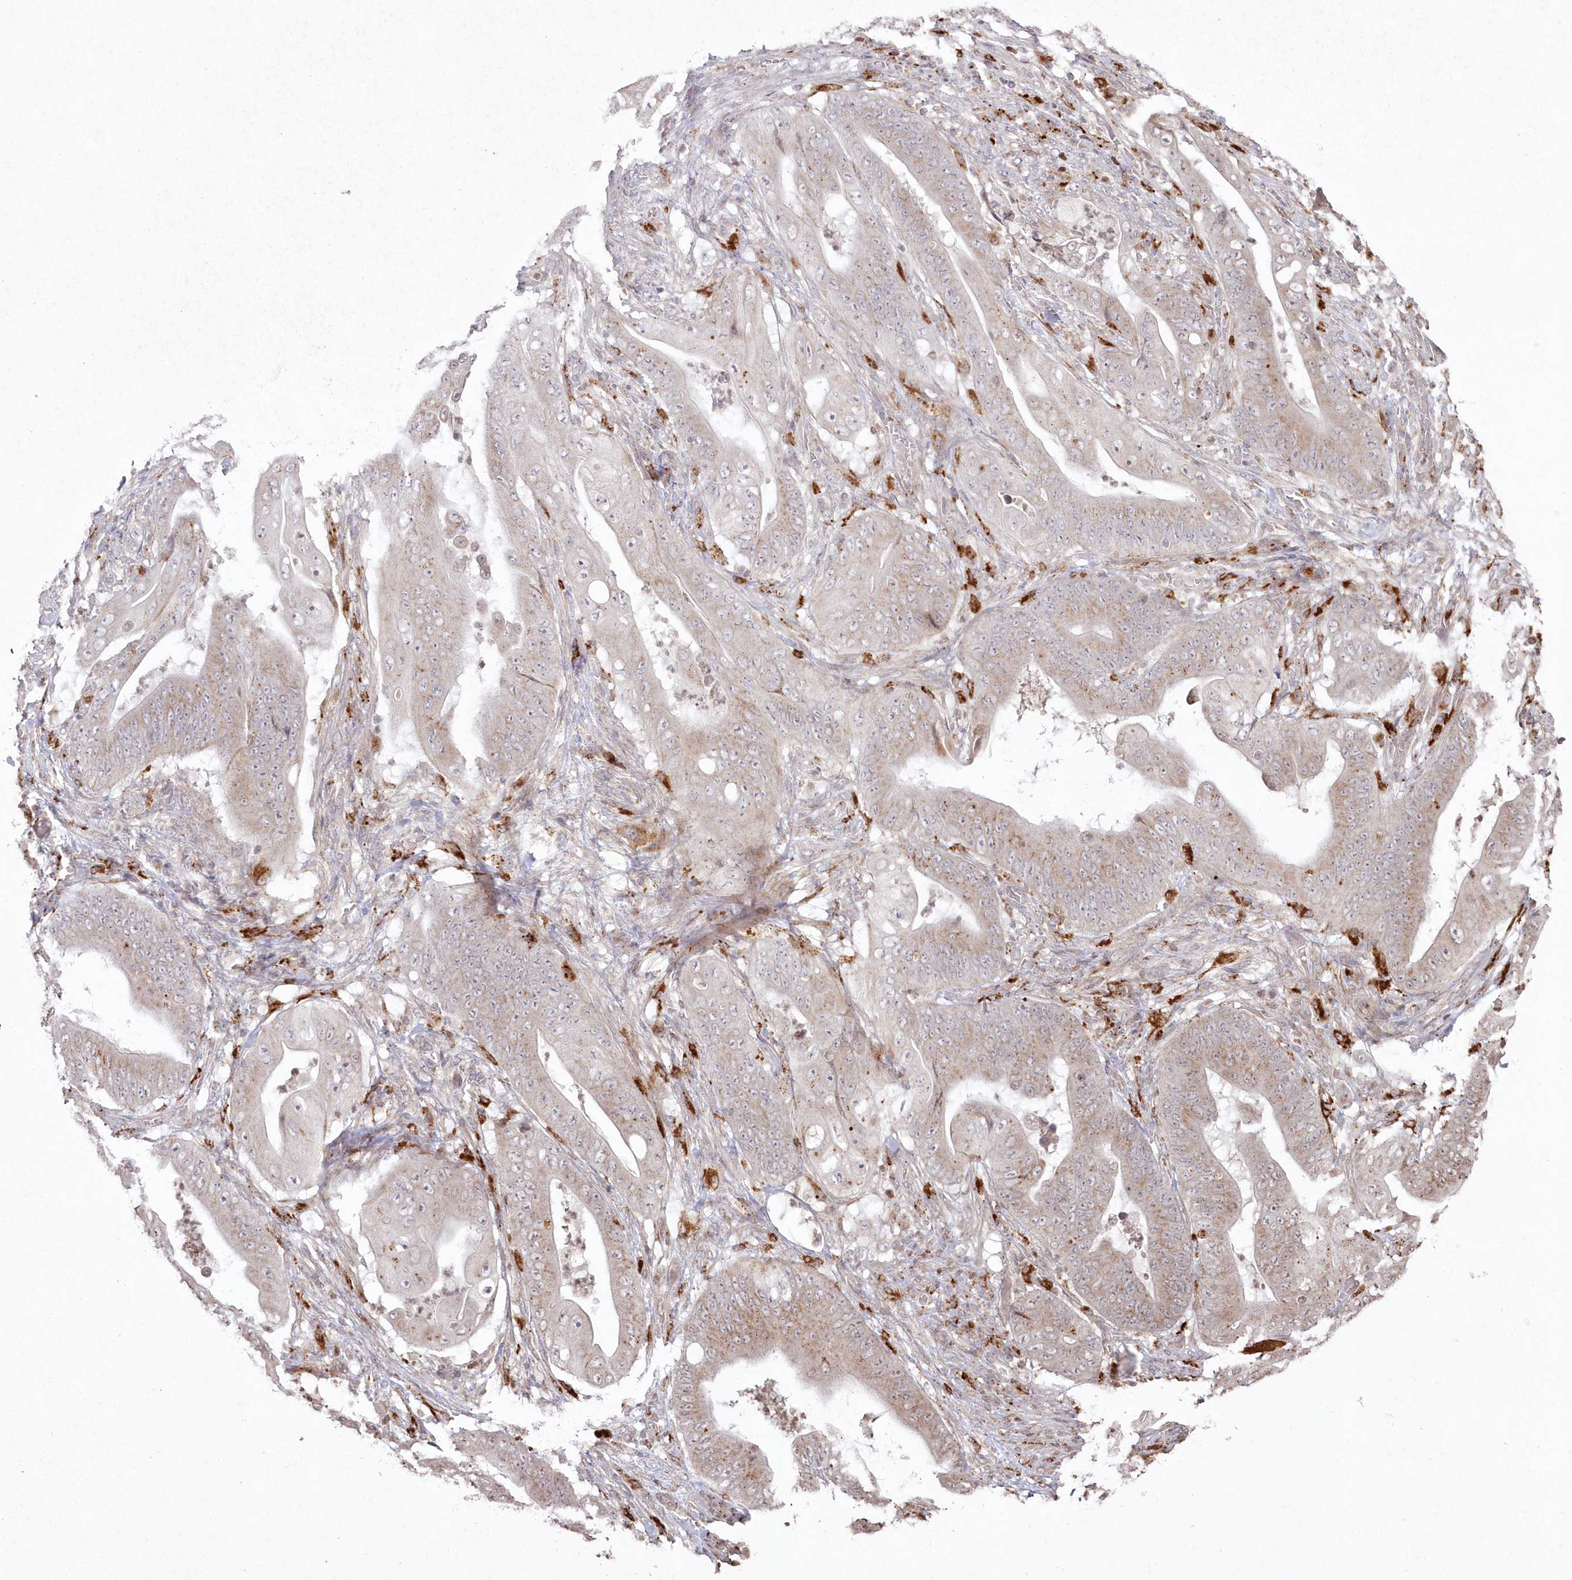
{"staining": {"intensity": "weak", "quantity": "25%-75%", "location": "cytoplasmic/membranous"}, "tissue": "stomach cancer", "cell_type": "Tumor cells", "image_type": "cancer", "snomed": [{"axis": "morphology", "description": "Adenocarcinoma, NOS"}, {"axis": "topography", "description": "Stomach"}], "caption": "Protein staining demonstrates weak cytoplasmic/membranous positivity in about 25%-75% of tumor cells in stomach cancer.", "gene": "ARSB", "patient": {"sex": "female", "age": 73}}